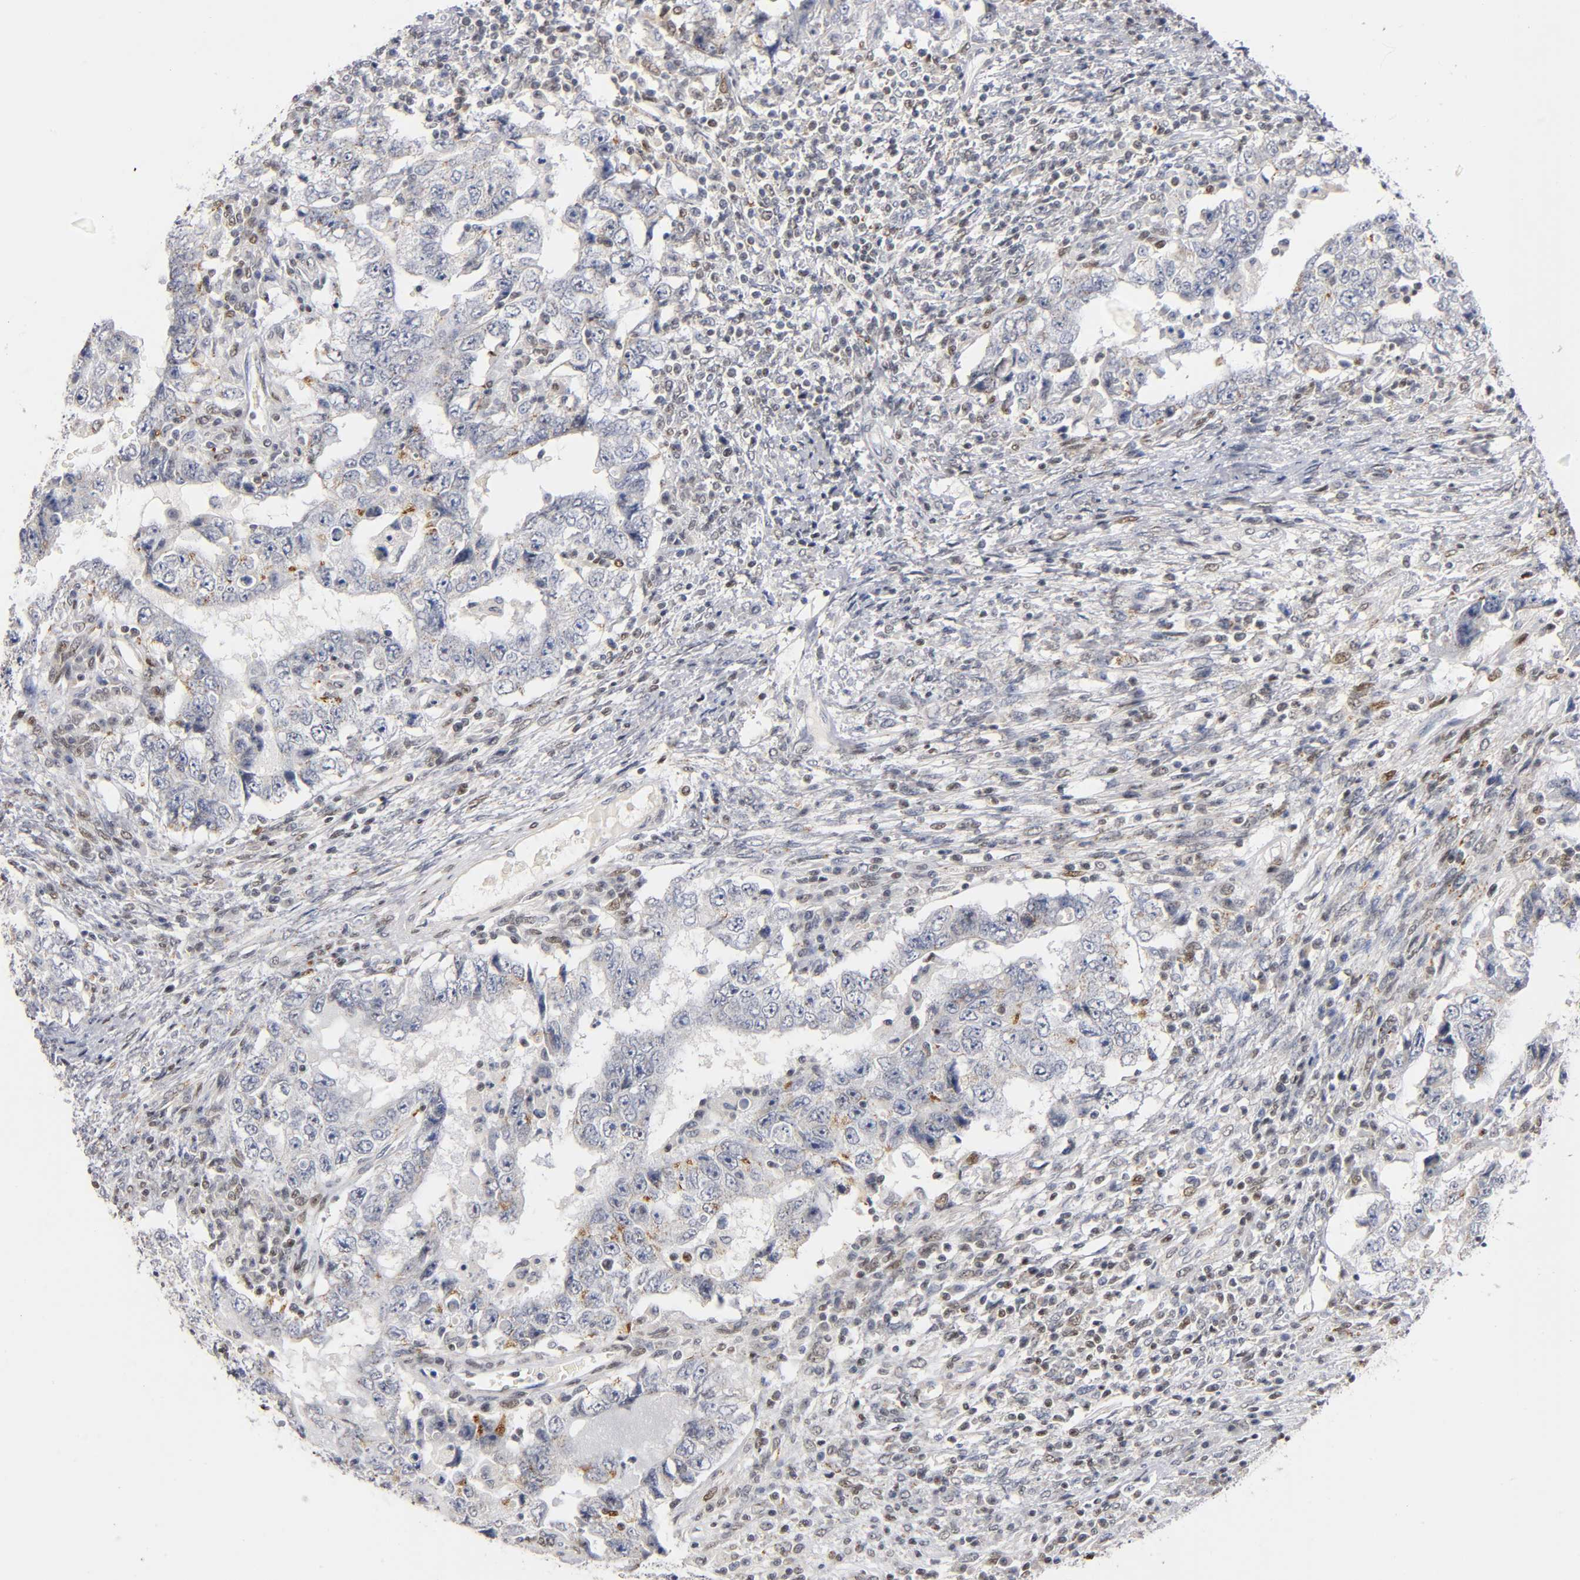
{"staining": {"intensity": "weak", "quantity": "<25%", "location": "cytoplasmic/membranous"}, "tissue": "testis cancer", "cell_type": "Tumor cells", "image_type": "cancer", "snomed": [{"axis": "morphology", "description": "Carcinoma, Embryonal, NOS"}, {"axis": "topography", "description": "Testis"}], "caption": "IHC micrograph of neoplastic tissue: human testis embryonal carcinoma stained with DAB (3,3'-diaminobenzidine) shows no significant protein staining in tumor cells.", "gene": "RUNX1", "patient": {"sex": "male", "age": 26}}